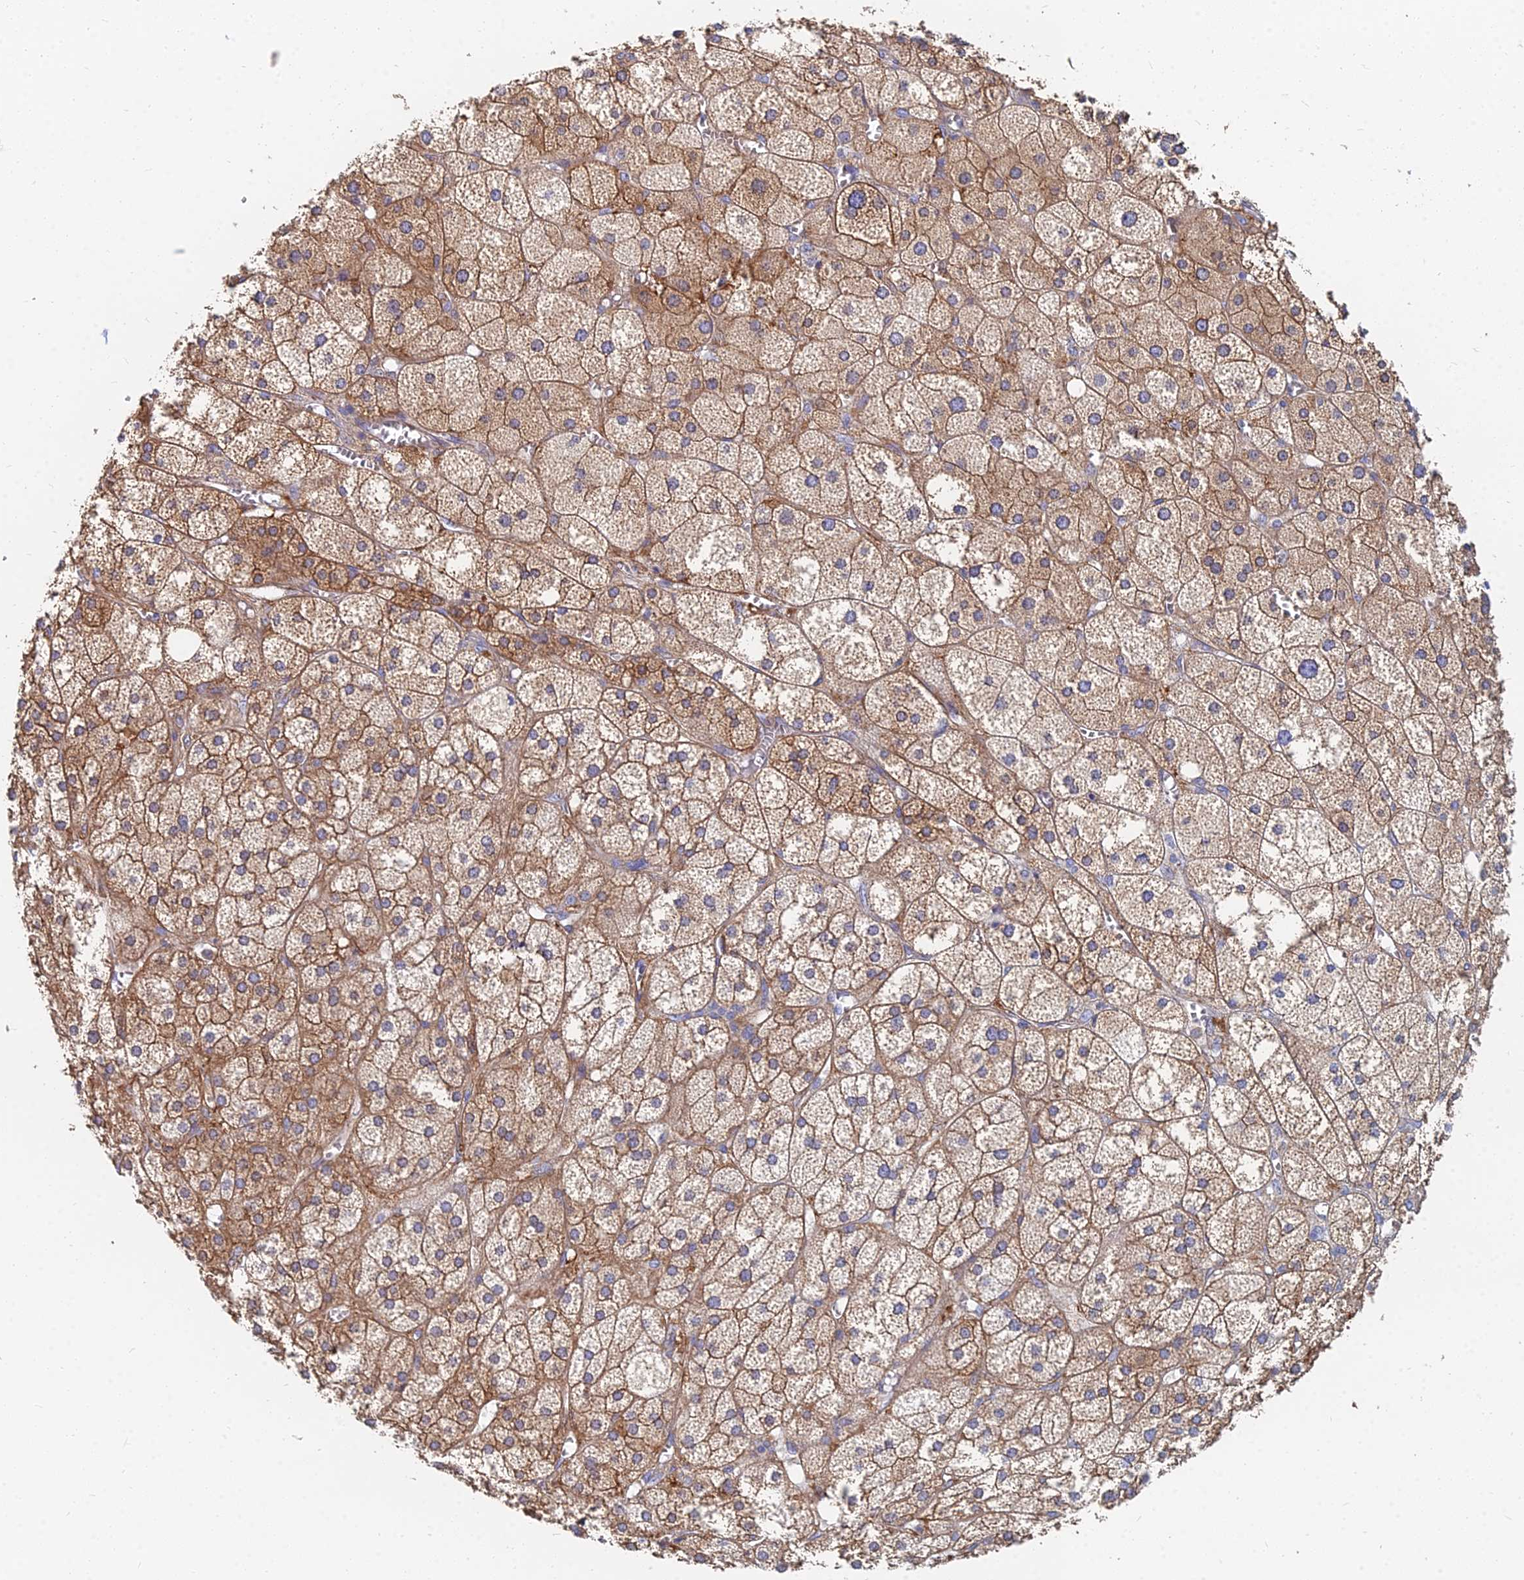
{"staining": {"intensity": "moderate", "quantity": ">75%", "location": "cytoplasmic/membranous"}, "tissue": "adrenal gland", "cell_type": "Glandular cells", "image_type": "normal", "snomed": [{"axis": "morphology", "description": "Normal tissue, NOS"}, {"axis": "topography", "description": "Adrenal gland"}], "caption": "This histopathology image exhibits immunohistochemistry staining of normal human adrenal gland, with medium moderate cytoplasmic/membranous expression in about >75% of glandular cells.", "gene": "FFAR3", "patient": {"sex": "female", "age": 61}}